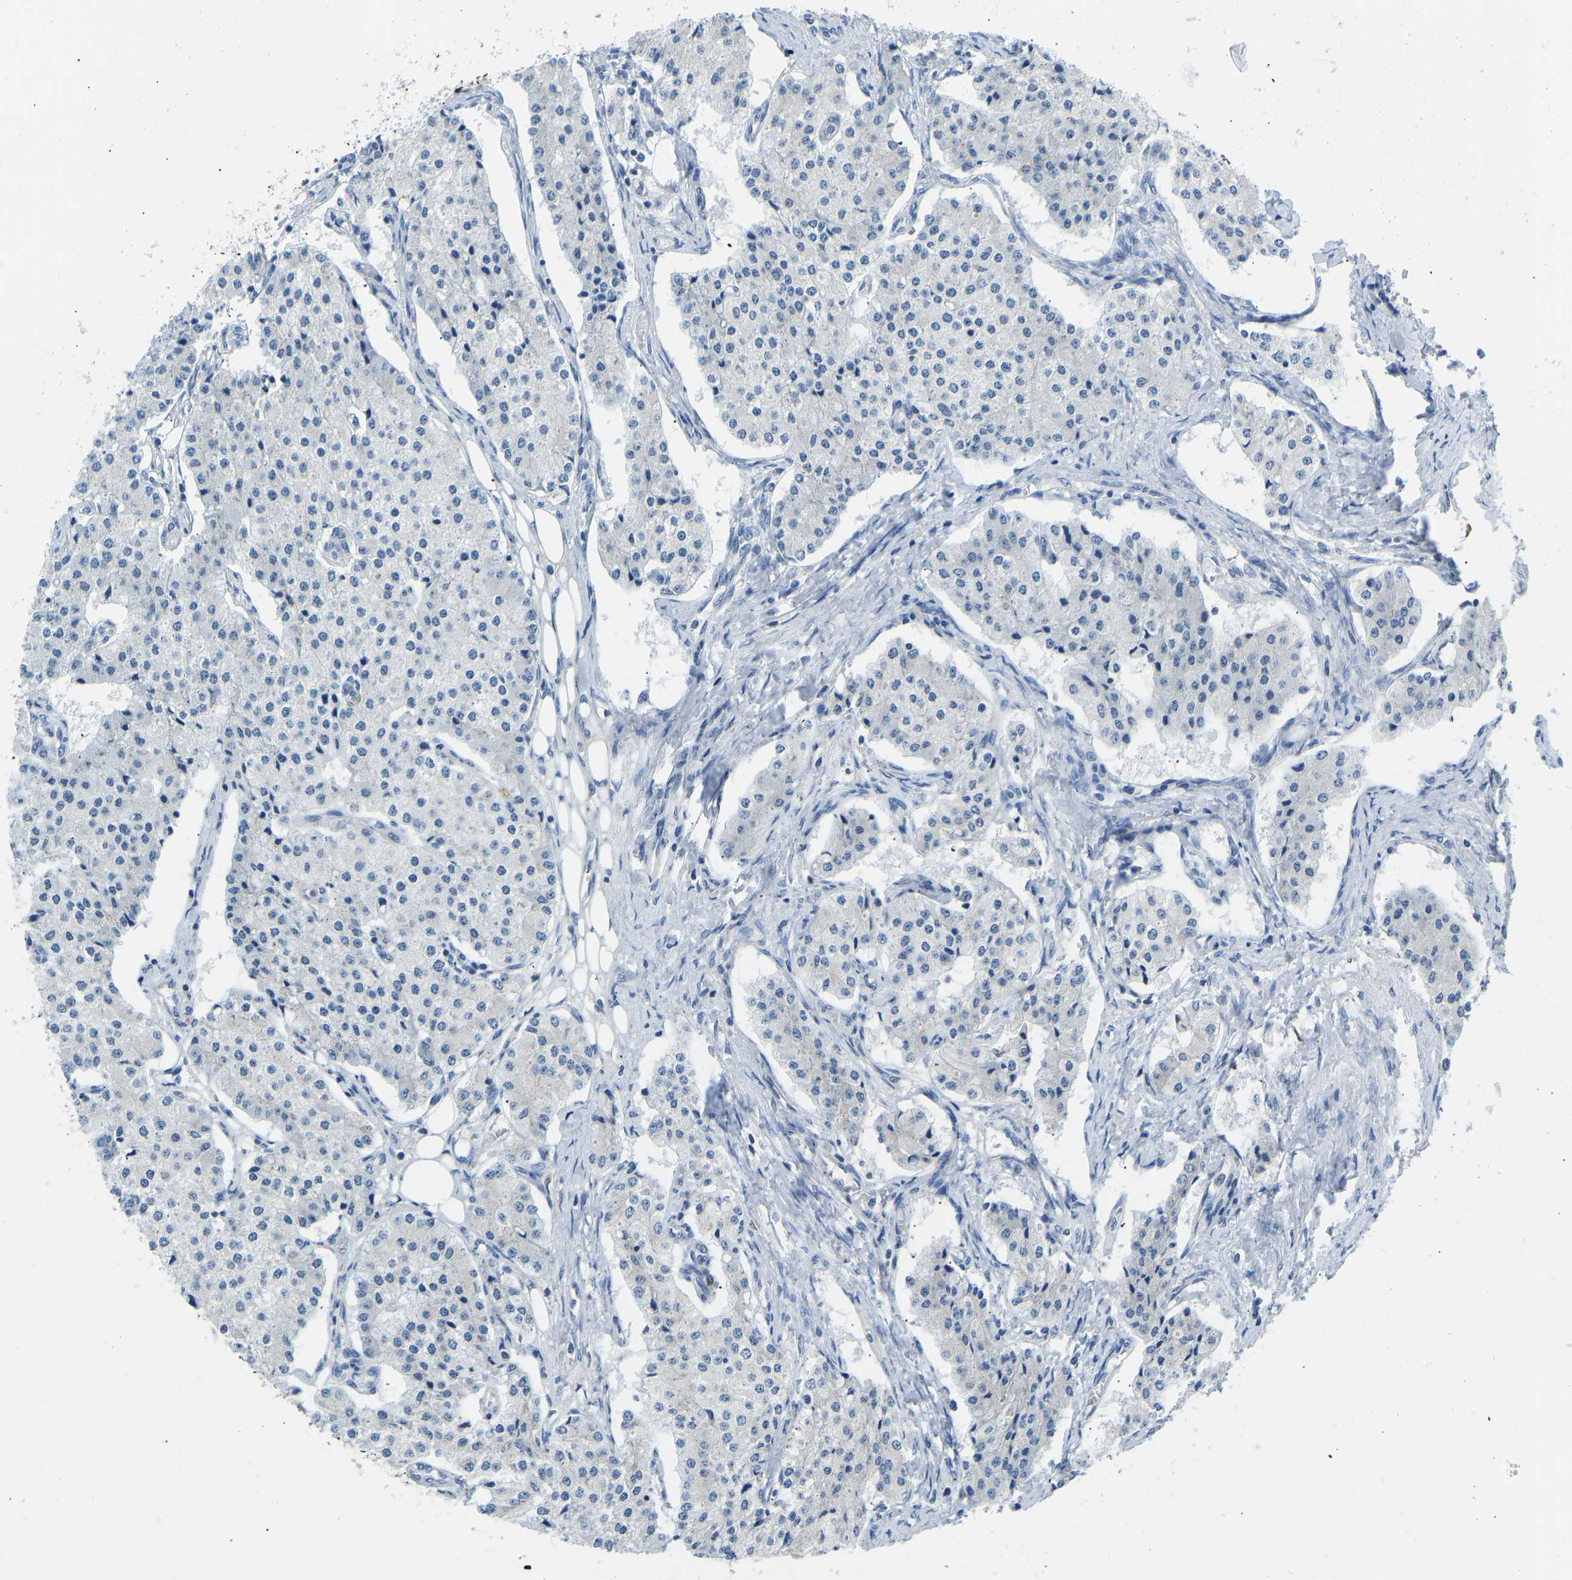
{"staining": {"intensity": "negative", "quantity": "none", "location": "none"}, "tissue": "carcinoid", "cell_type": "Tumor cells", "image_type": "cancer", "snomed": [{"axis": "morphology", "description": "Carcinoid, malignant, NOS"}, {"axis": "topography", "description": "Colon"}], "caption": "The photomicrograph shows no staining of tumor cells in carcinoid.", "gene": "VRK1", "patient": {"sex": "female", "age": 52}}